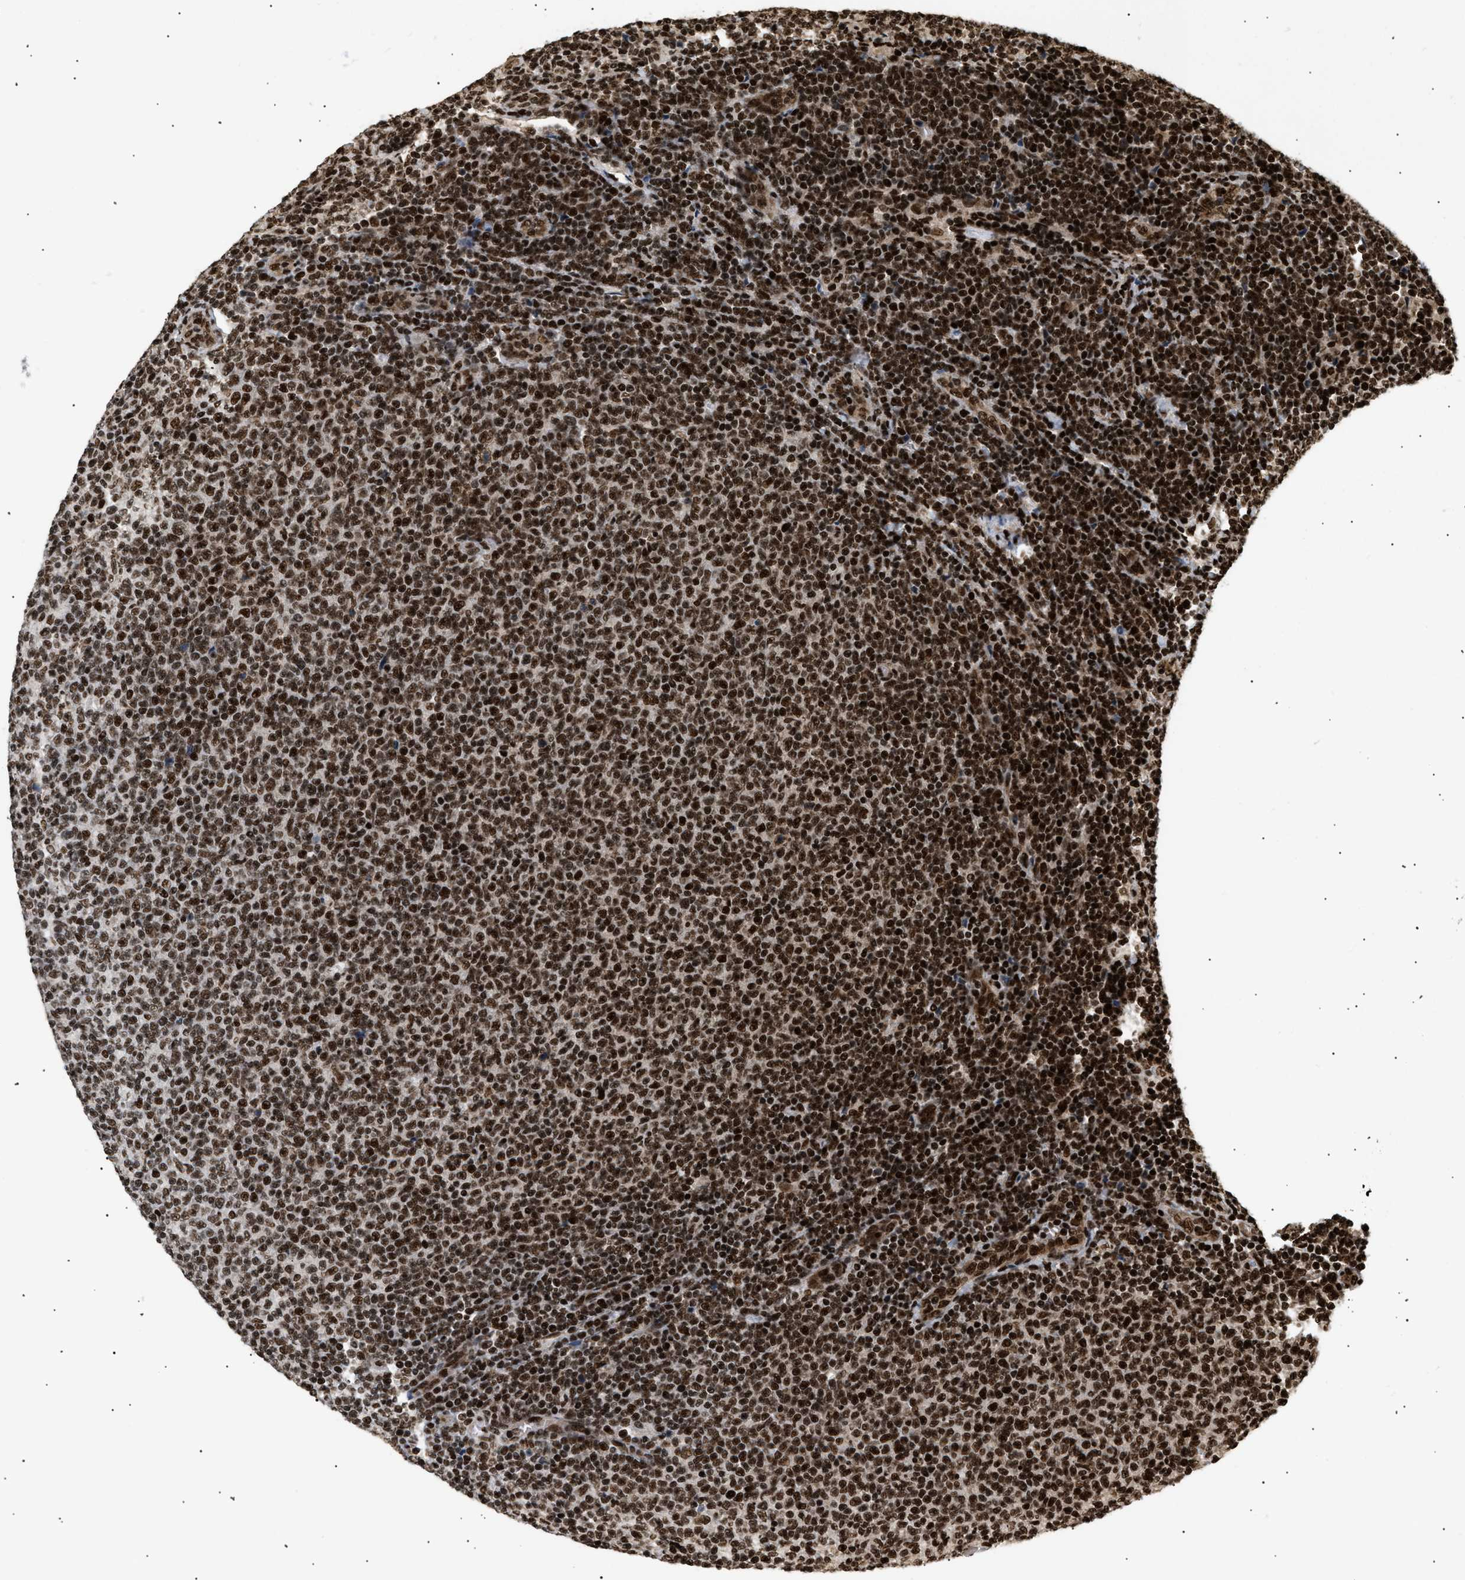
{"staining": {"intensity": "strong", "quantity": ">75%", "location": "nuclear"}, "tissue": "lymphoma", "cell_type": "Tumor cells", "image_type": "cancer", "snomed": [{"axis": "morphology", "description": "Malignant lymphoma, non-Hodgkin's type, Low grade"}, {"axis": "topography", "description": "Lymph node"}], "caption": "Protein staining of malignant lymphoma, non-Hodgkin's type (low-grade) tissue exhibits strong nuclear positivity in approximately >75% of tumor cells.", "gene": "RBM5", "patient": {"sex": "male", "age": 66}}